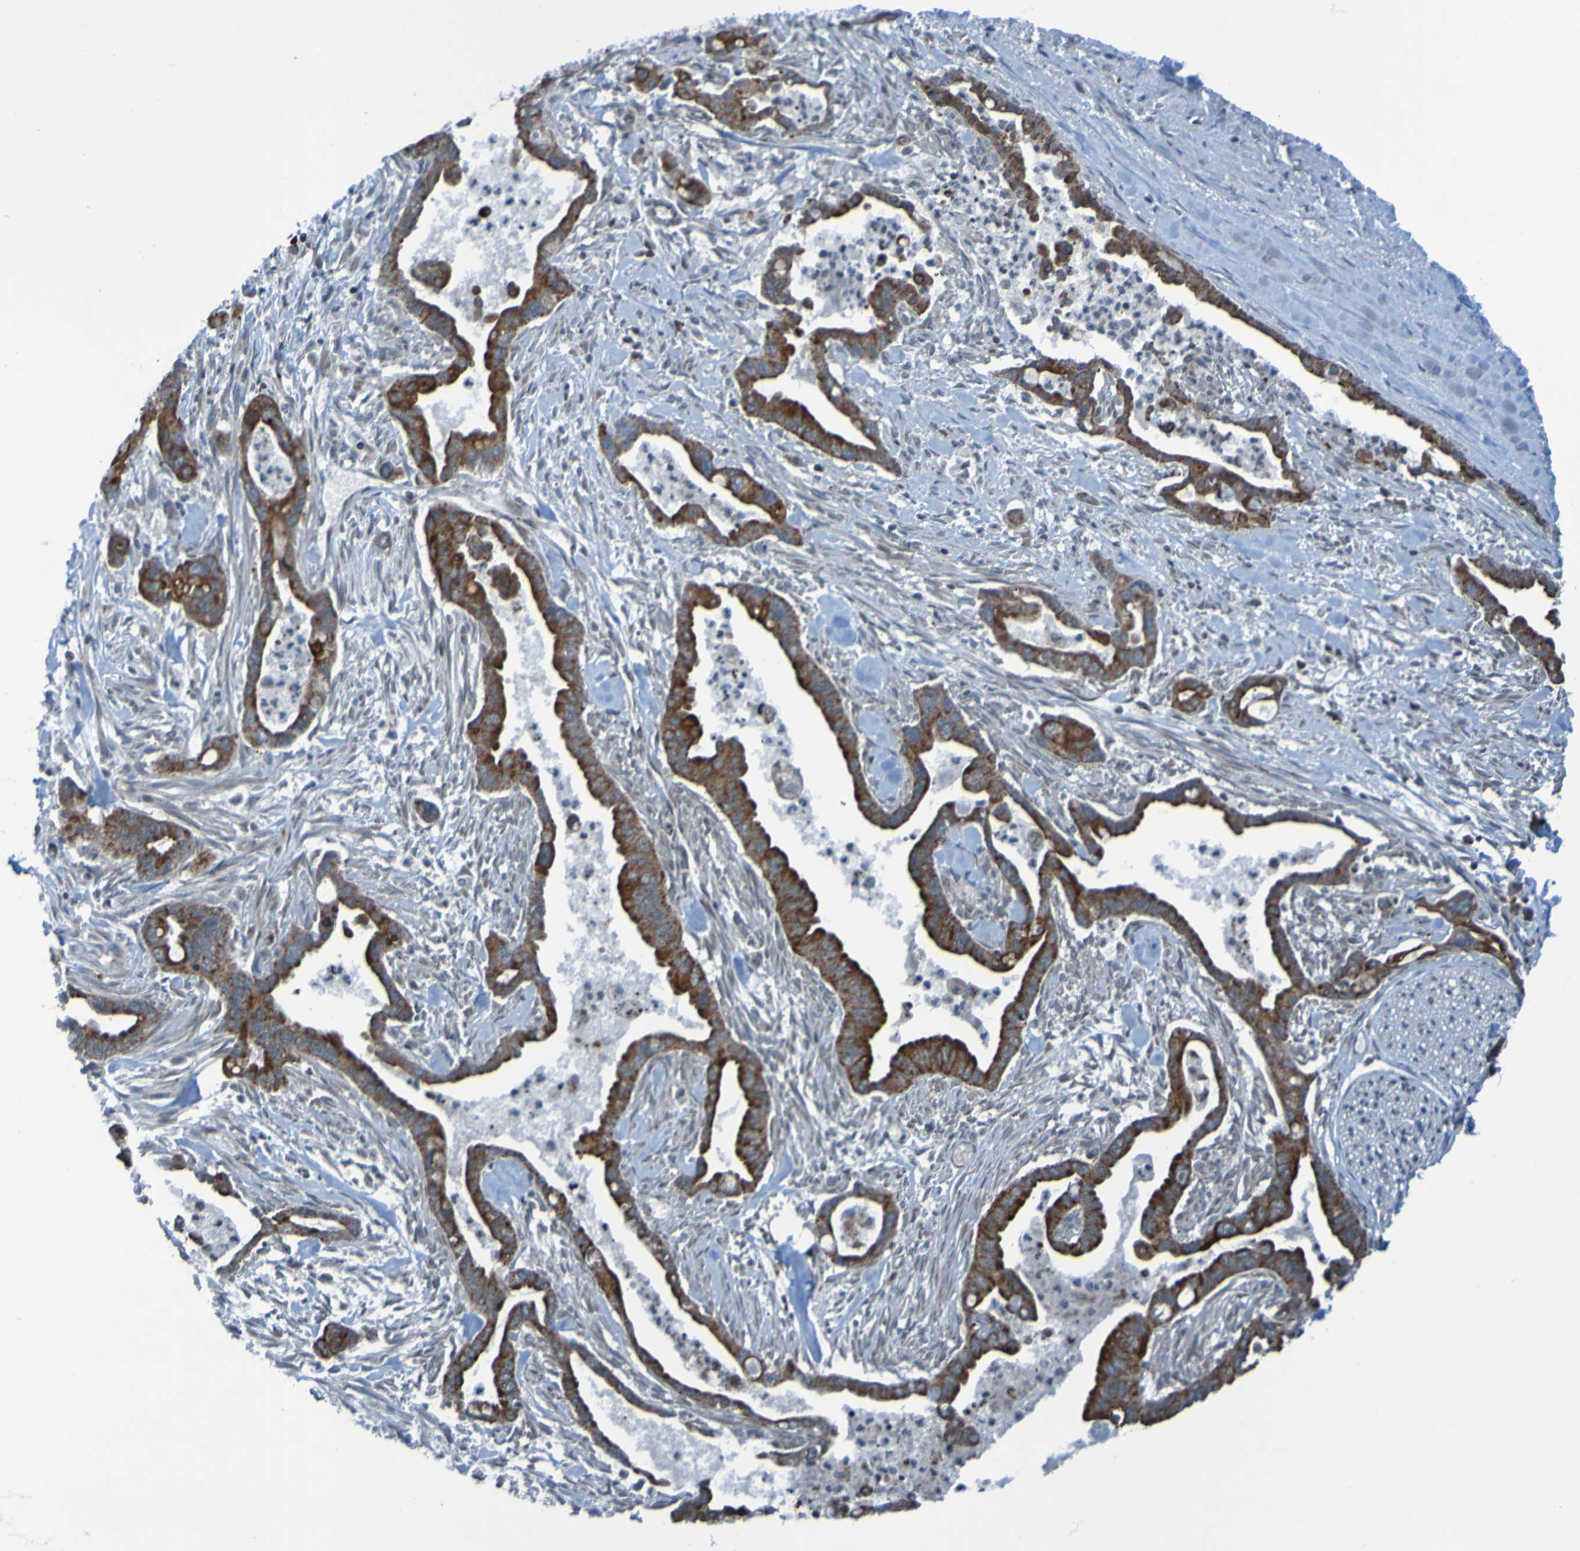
{"staining": {"intensity": "moderate", "quantity": ">75%", "location": "cytoplasmic/membranous"}, "tissue": "pancreatic cancer", "cell_type": "Tumor cells", "image_type": "cancer", "snomed": [{"axis": "morphology", "description": "Adenocarcinoma, NOS"}, {"axis": "topography", "description": "Pancreas"}], "caption": "Tumor cells display moderate cytoplasmic/membranous staining in approximately >75% of cells in pancreatic cancer (adenocarcinoma).", "gene": "UNG", "patient": {"sex": "male", "age": 70}}